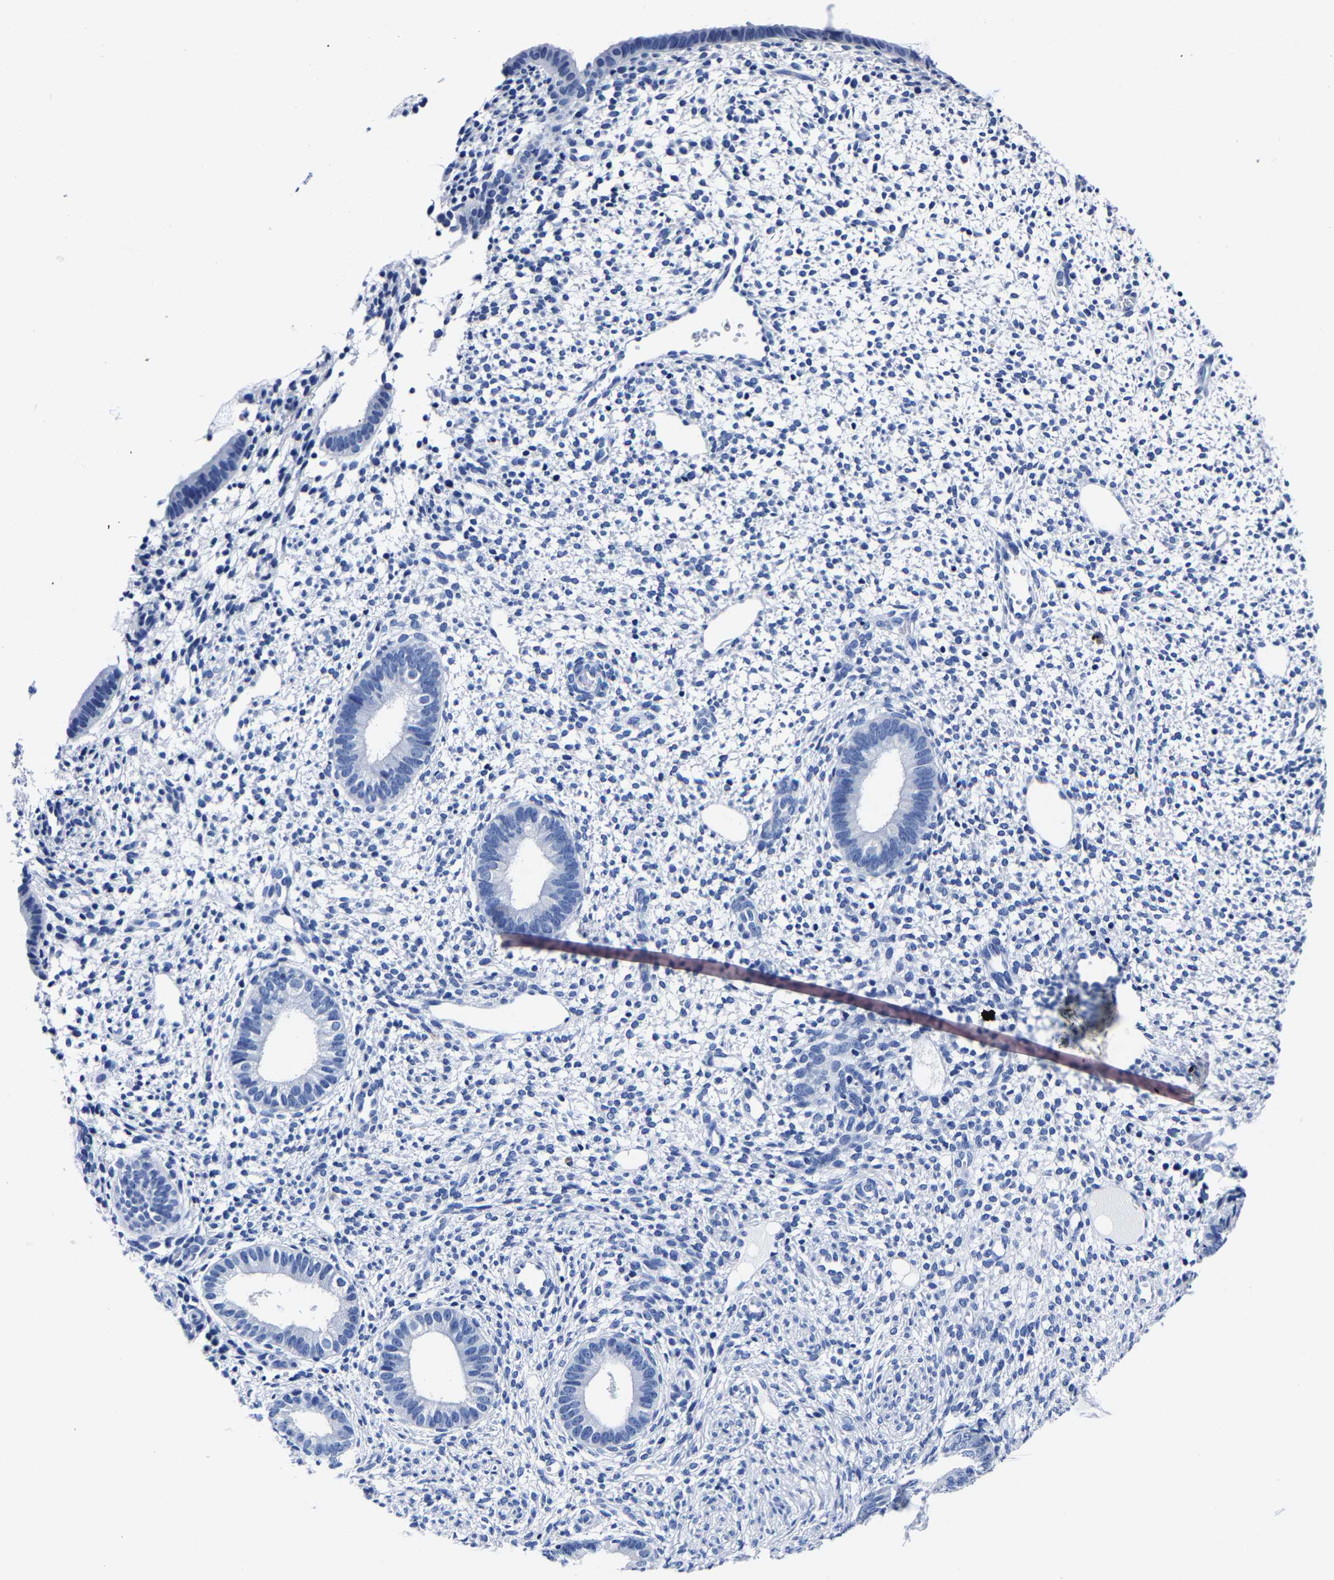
{"staining": {"intensity": "negative", "quantity": "none", "location": "none"}, "tissue": "endometrium", "cell_type": "Cells in endometrial stroma", "image_type": "normal", "snomed": [{"axis": "morphology", "description": "Normal tissue, NOS"}, {"axis": "topography", "description": "Endometrium"}], "caption": "IHC of unremarkable human endometrium demonstrates no expression in cells in endometrial stroma. (Brightfield microscopy of DAB (3,3'-diaminobenzidine) immunohistochemistry (IHC) at high magnification).", "gene": "CPA2", "patient": {"sex": "female", "age": 46}}